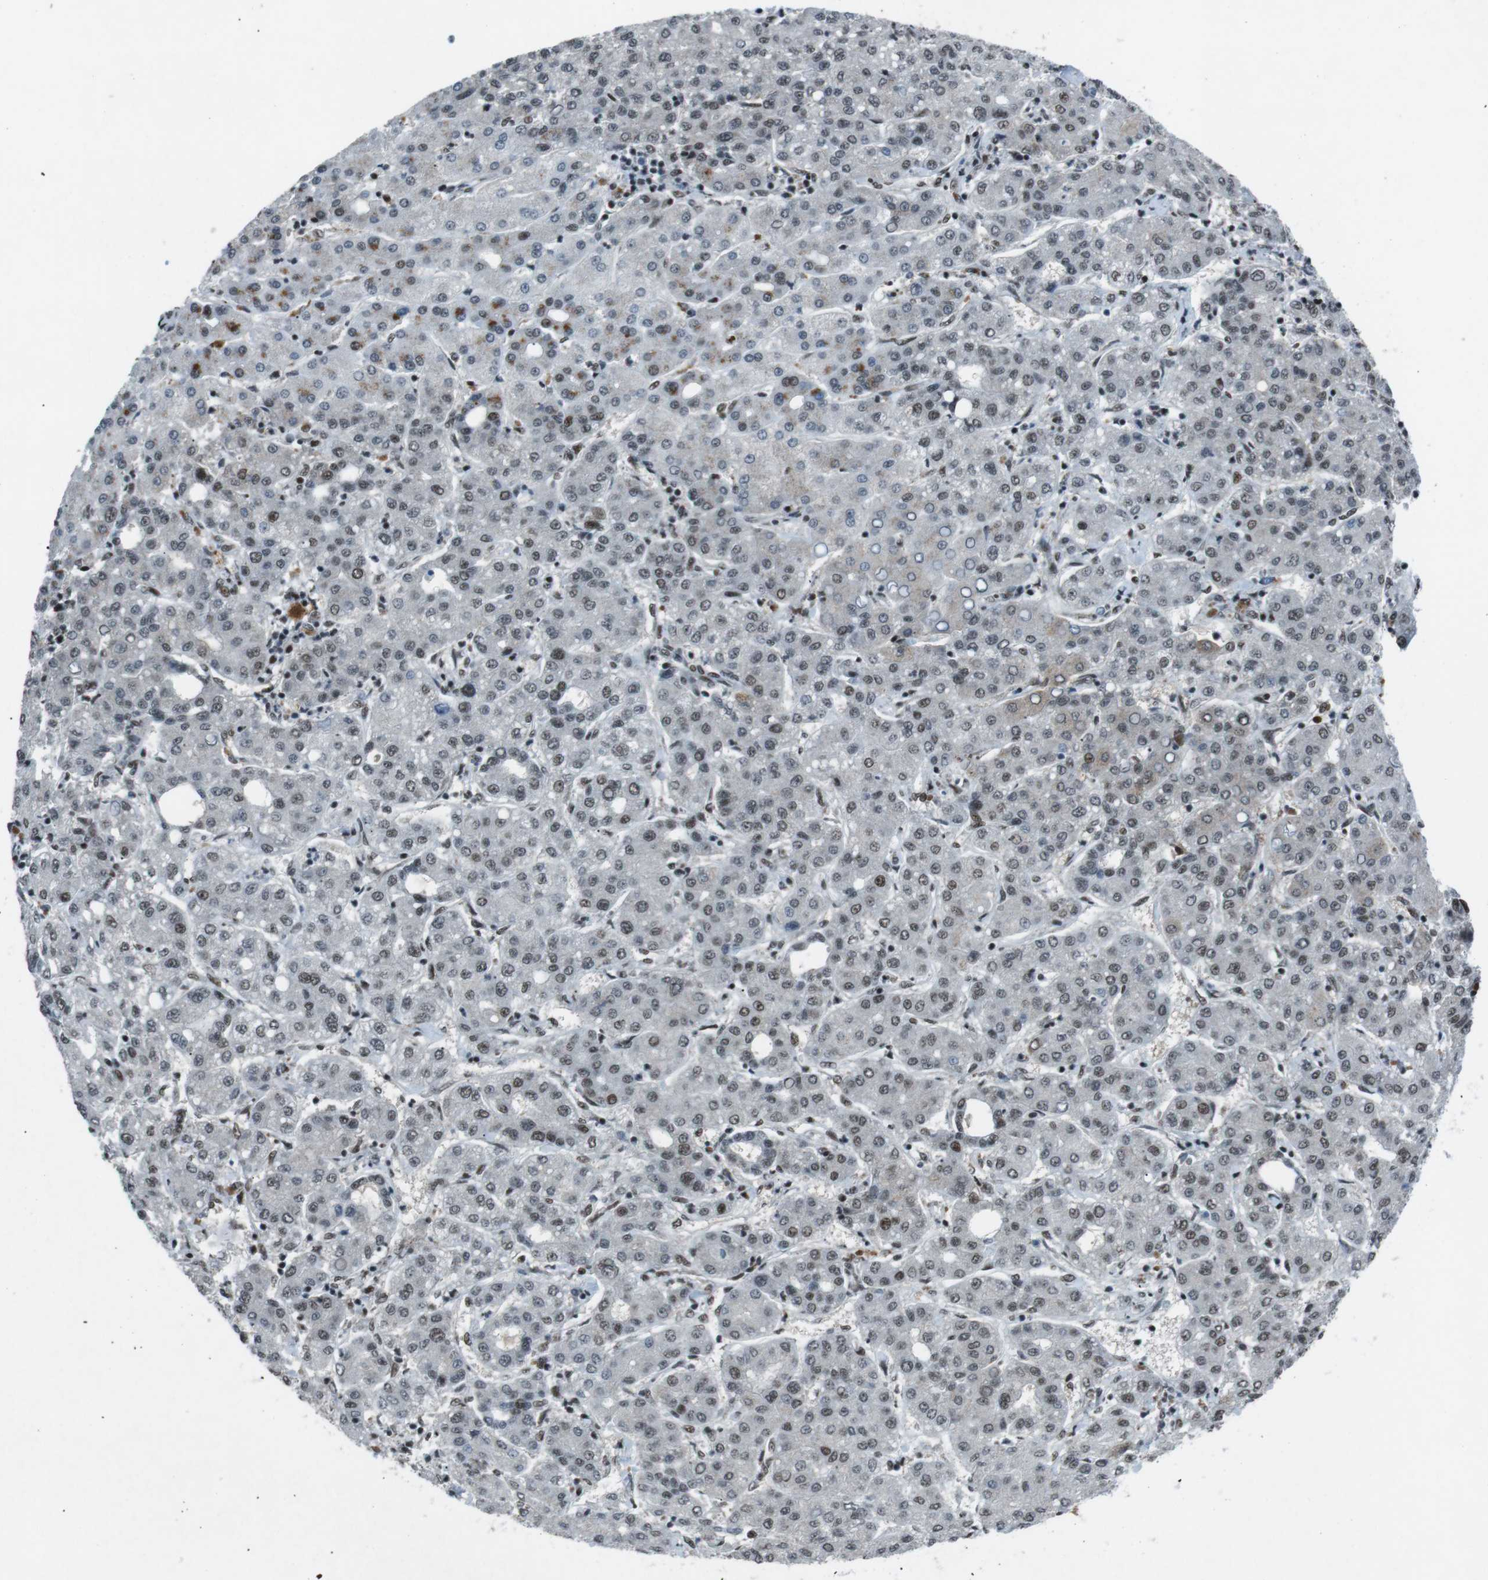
{"staining": {"intensity": "moderate", "quantity": "25%-75%", "location": "nuclear"}, "tissue": "liver cancer", "cell_type": "Tumor cells", "image_type": "cancer", "snomed": [{"axis": "morphology", "description": "Carcinoma, Hepatocellular, NOS"}, {"axis": "topography", "description": "Liver"}], "caption": "Liver hepatocellular carcinoma stained for a protein (brown) exhibits moderate nuclear positive expression in about 25%-75% of tumor cells.", "gene": "TAF1", "patient": {"sex": "male", "age": 65}}